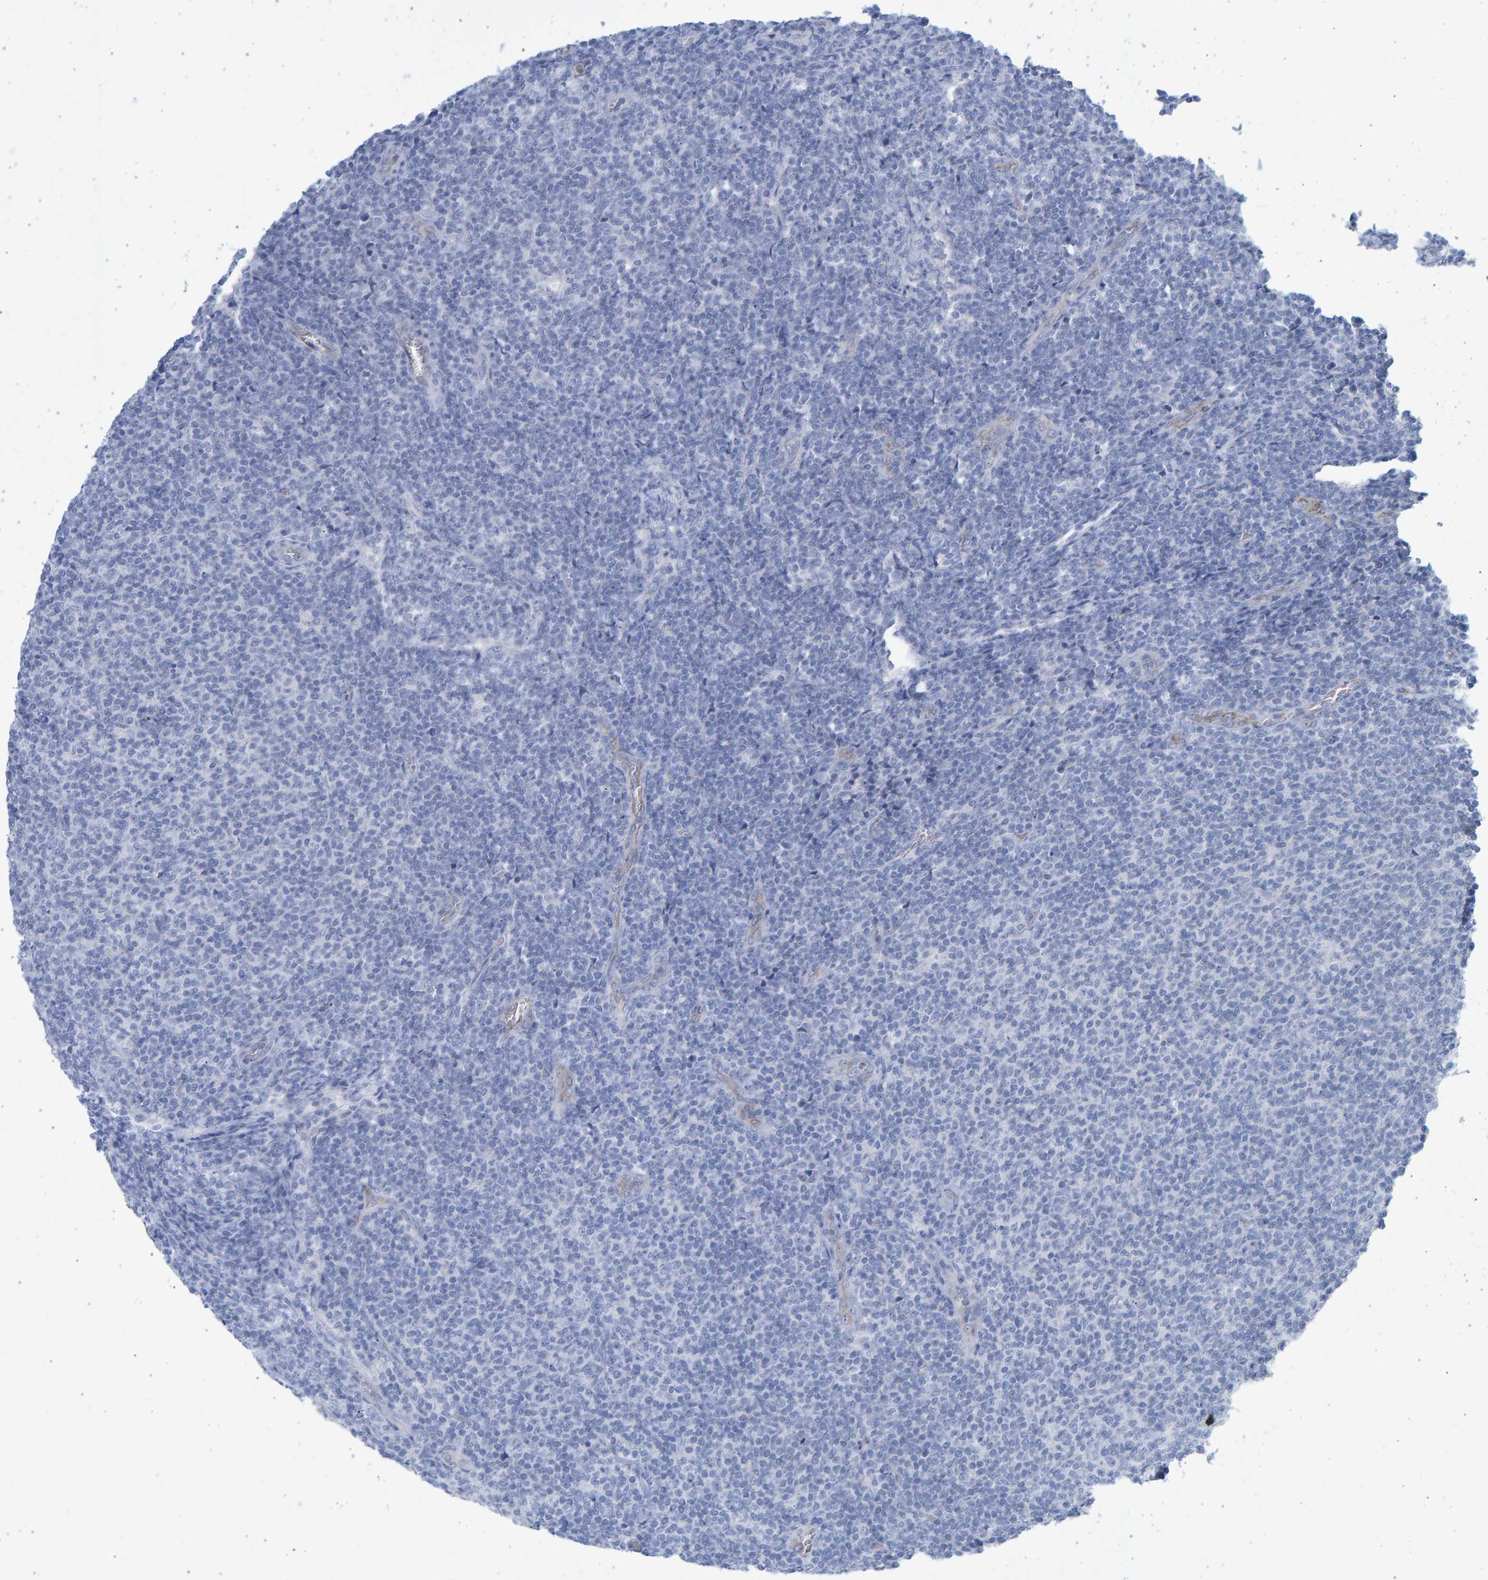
{"staining": {"intensity": "negative", "quantity": "none", "location": "none"}, "tissue": "lymphoma", "cell_type": "Tumor cells", "image_type": "cancer", "snomed": [{"axis": "morphology", "description": "Malignant lymphoma, non-Hodgkin's type, Low grade"}, {"axis": "topography", "description": "Lymph node"}], "caption": "Protein analysis of lymphoma displays no significant staining in tumor cells.", "gene": "SLC34A3", "patient": {"sex": "male", "age": 66}}